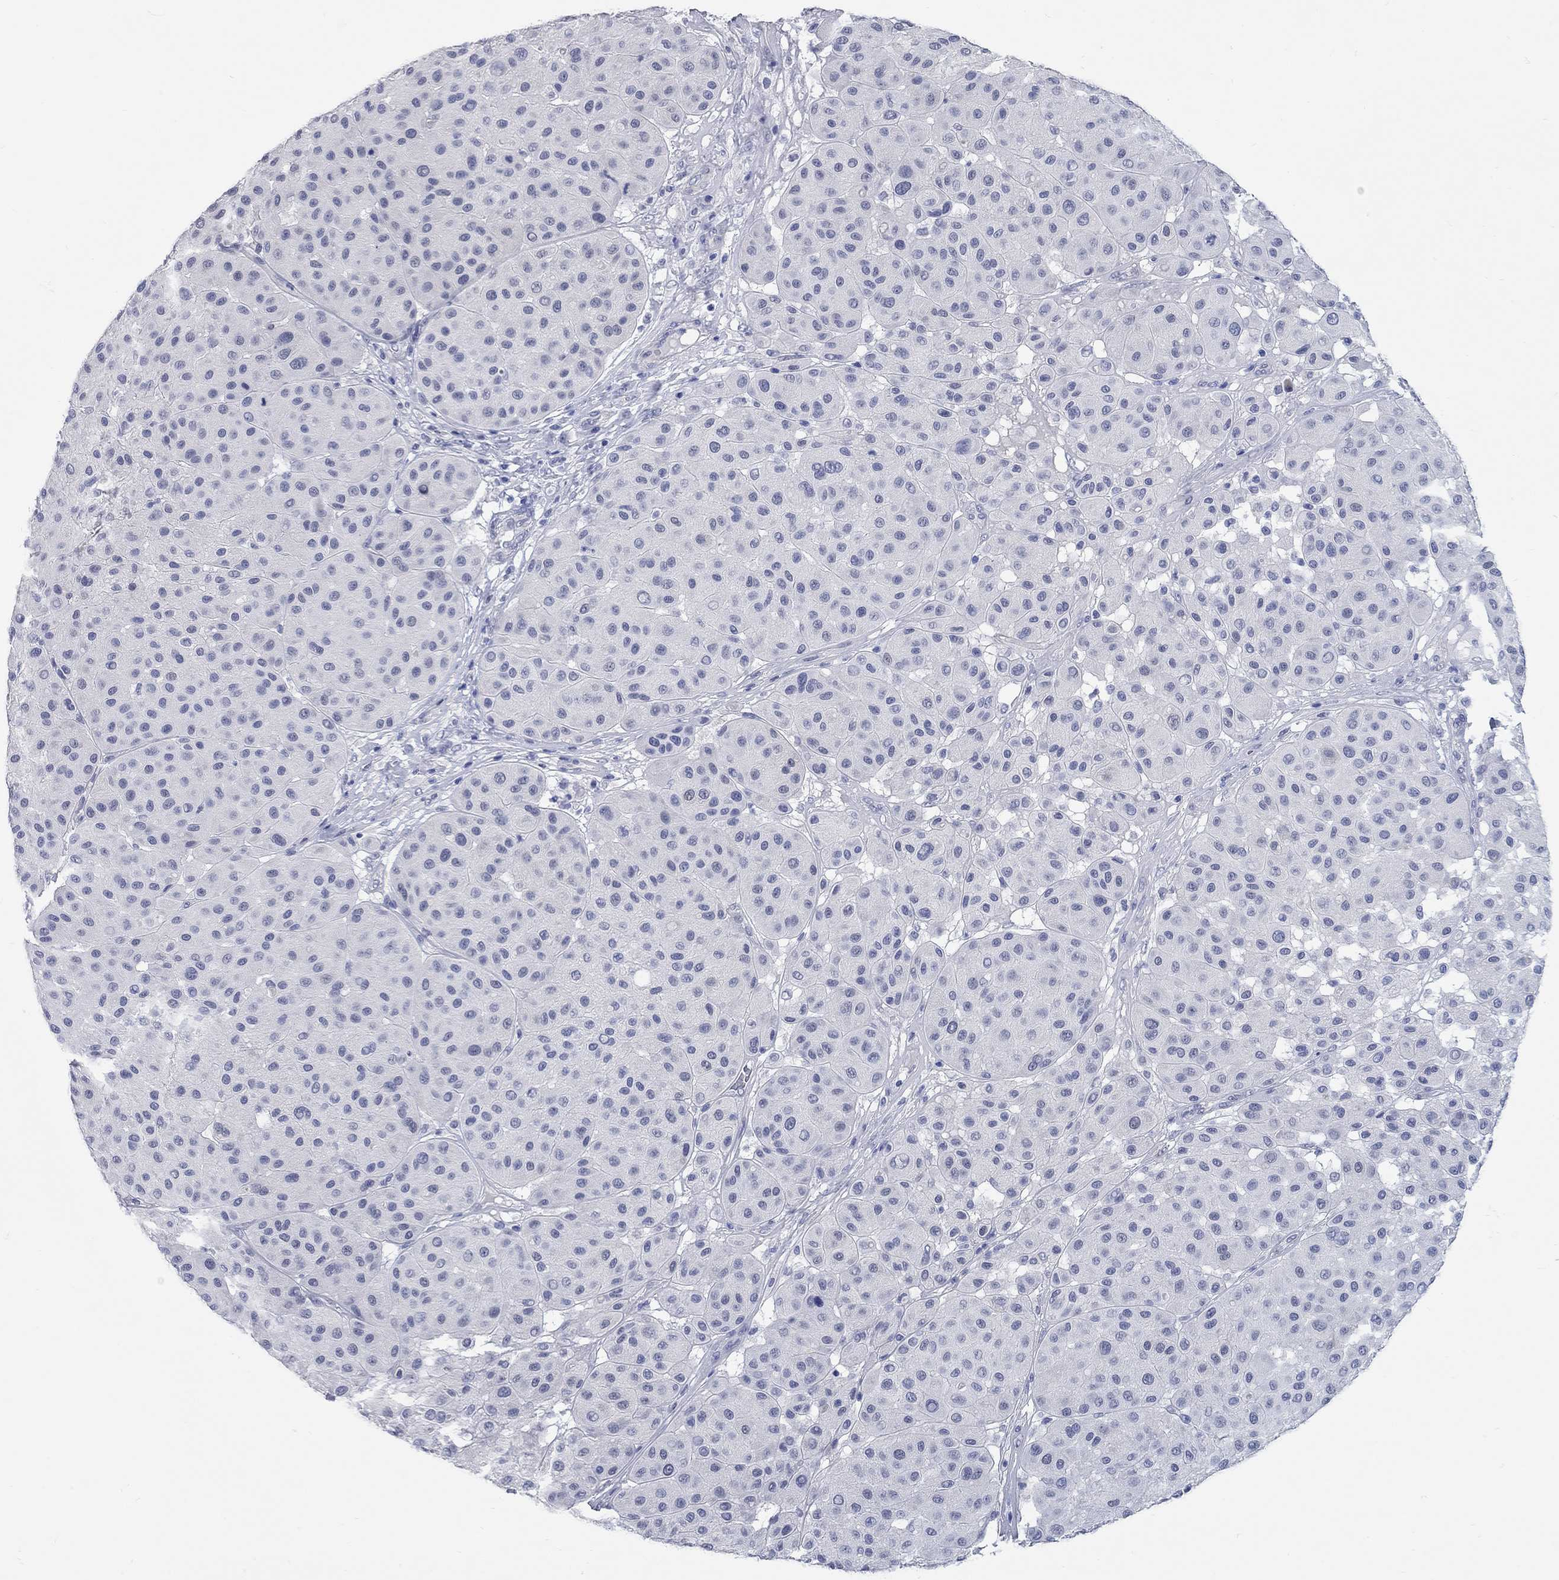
{"staining": {"intensity": "negative", "quantity": "none", "location": "none"}, "tissue": "melanoma", "cell_type": "Tumor cells", "image_type": "cancer", "snomed": [{"axis": "morphology", "description": "Malignant melanoma, Metastatic site"}, {"axis": "topography", "description": "Smooth muscle"}], "caption": "Immunohistochemical staining of malignant melanoma (metastatic site) reveals no significant staining in tumor cells.", "gene": "WASF3", "patient": {"sex": "male", "age": 41}}